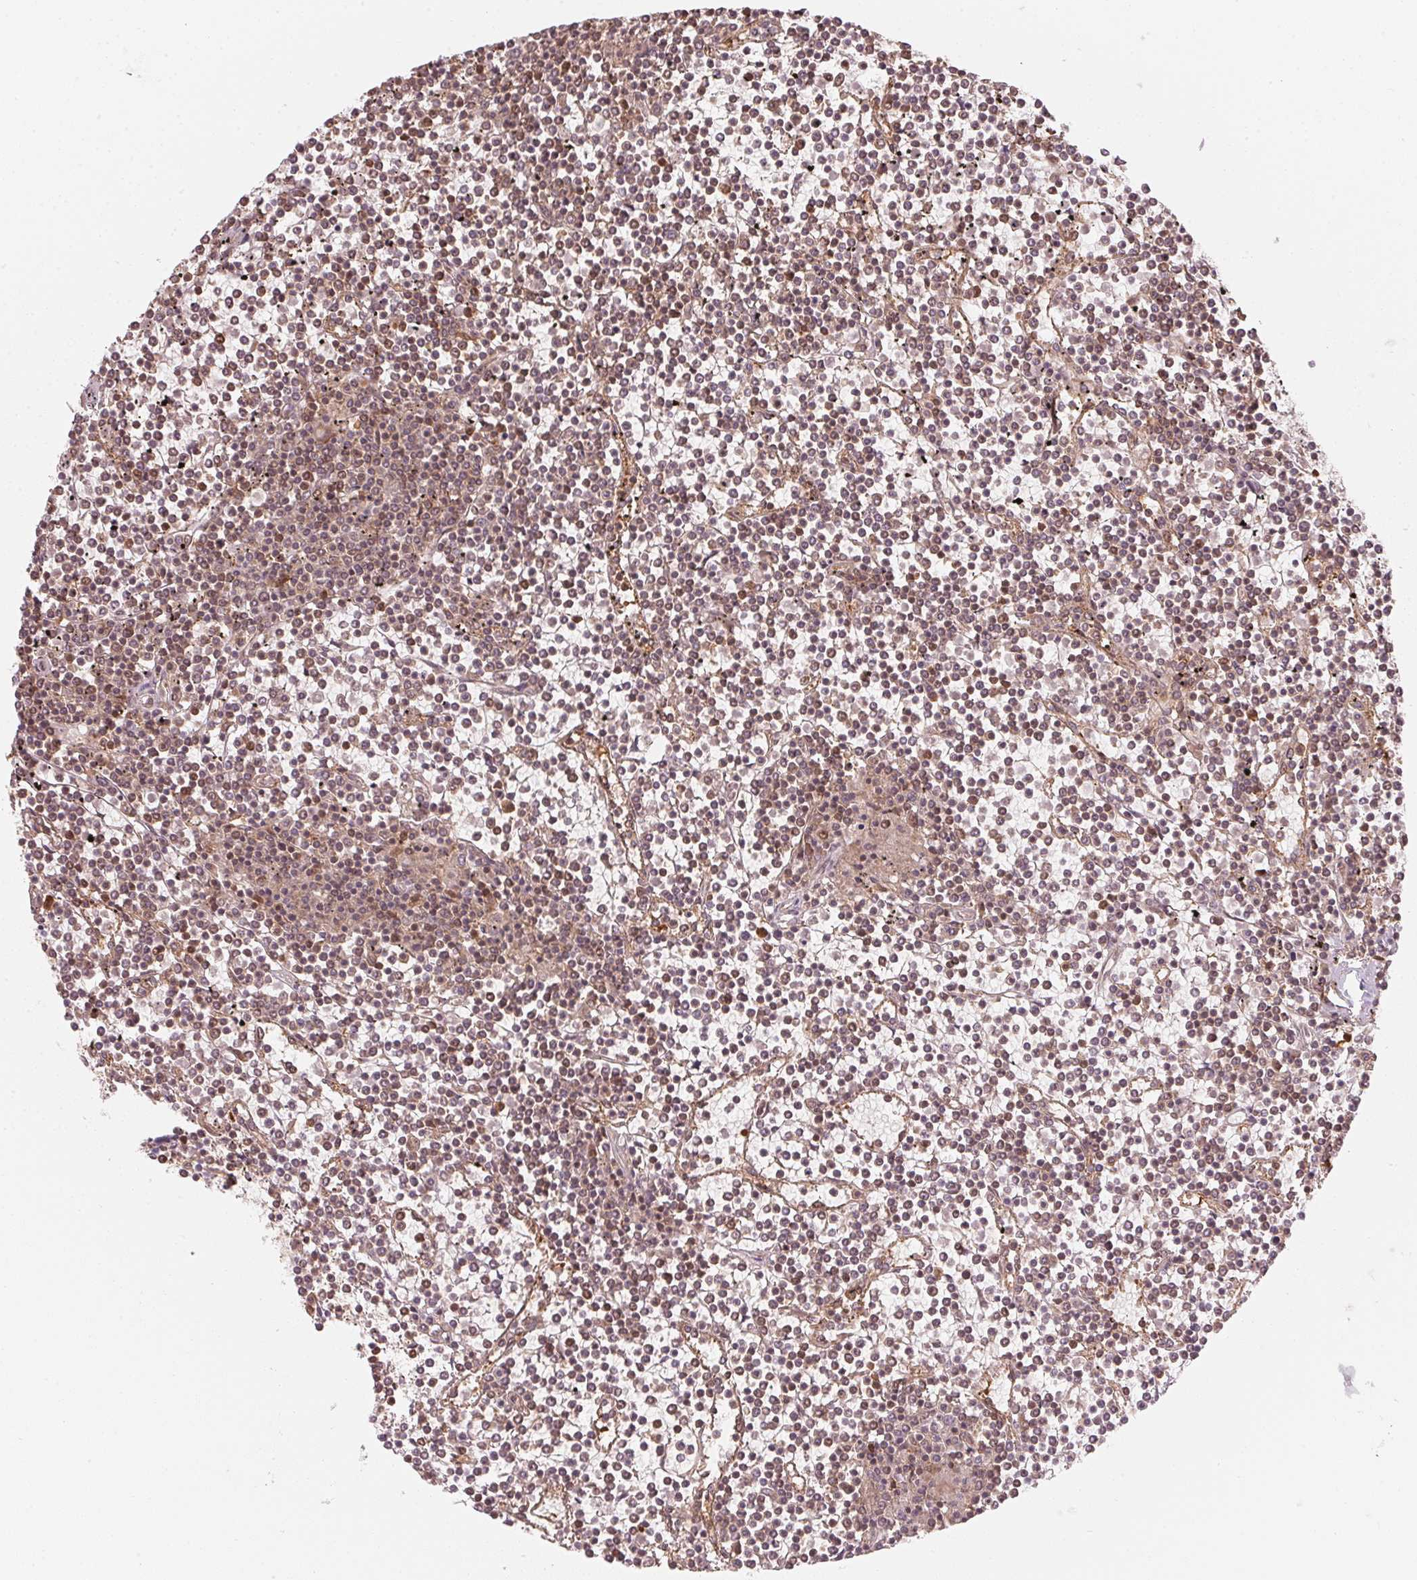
{"staining": {"intensity": "moderate", "quantity": "25%-75%", "location": "cytoplasmic/membranous,nuclear"}, "tissue": "lymphoma", "cell_type": "Tumor cells", "image_type": "cancer", "snomed": [{"axis": "morphology", "description": "Malignant lymphoma, non-Hodgkin's type, Low grade"}, {"axis": "topography", "description": "Spleen"}], "caption": "Immunohistochemistry (IHC) (DAB) staining of lymphoma reveals moderate cytoplasmic/membranous and nuclear protein expression in about 25%-75% of tumor cells.", "gene": "UBE2L3", "patient": {"sex": "female", "age": 19}}